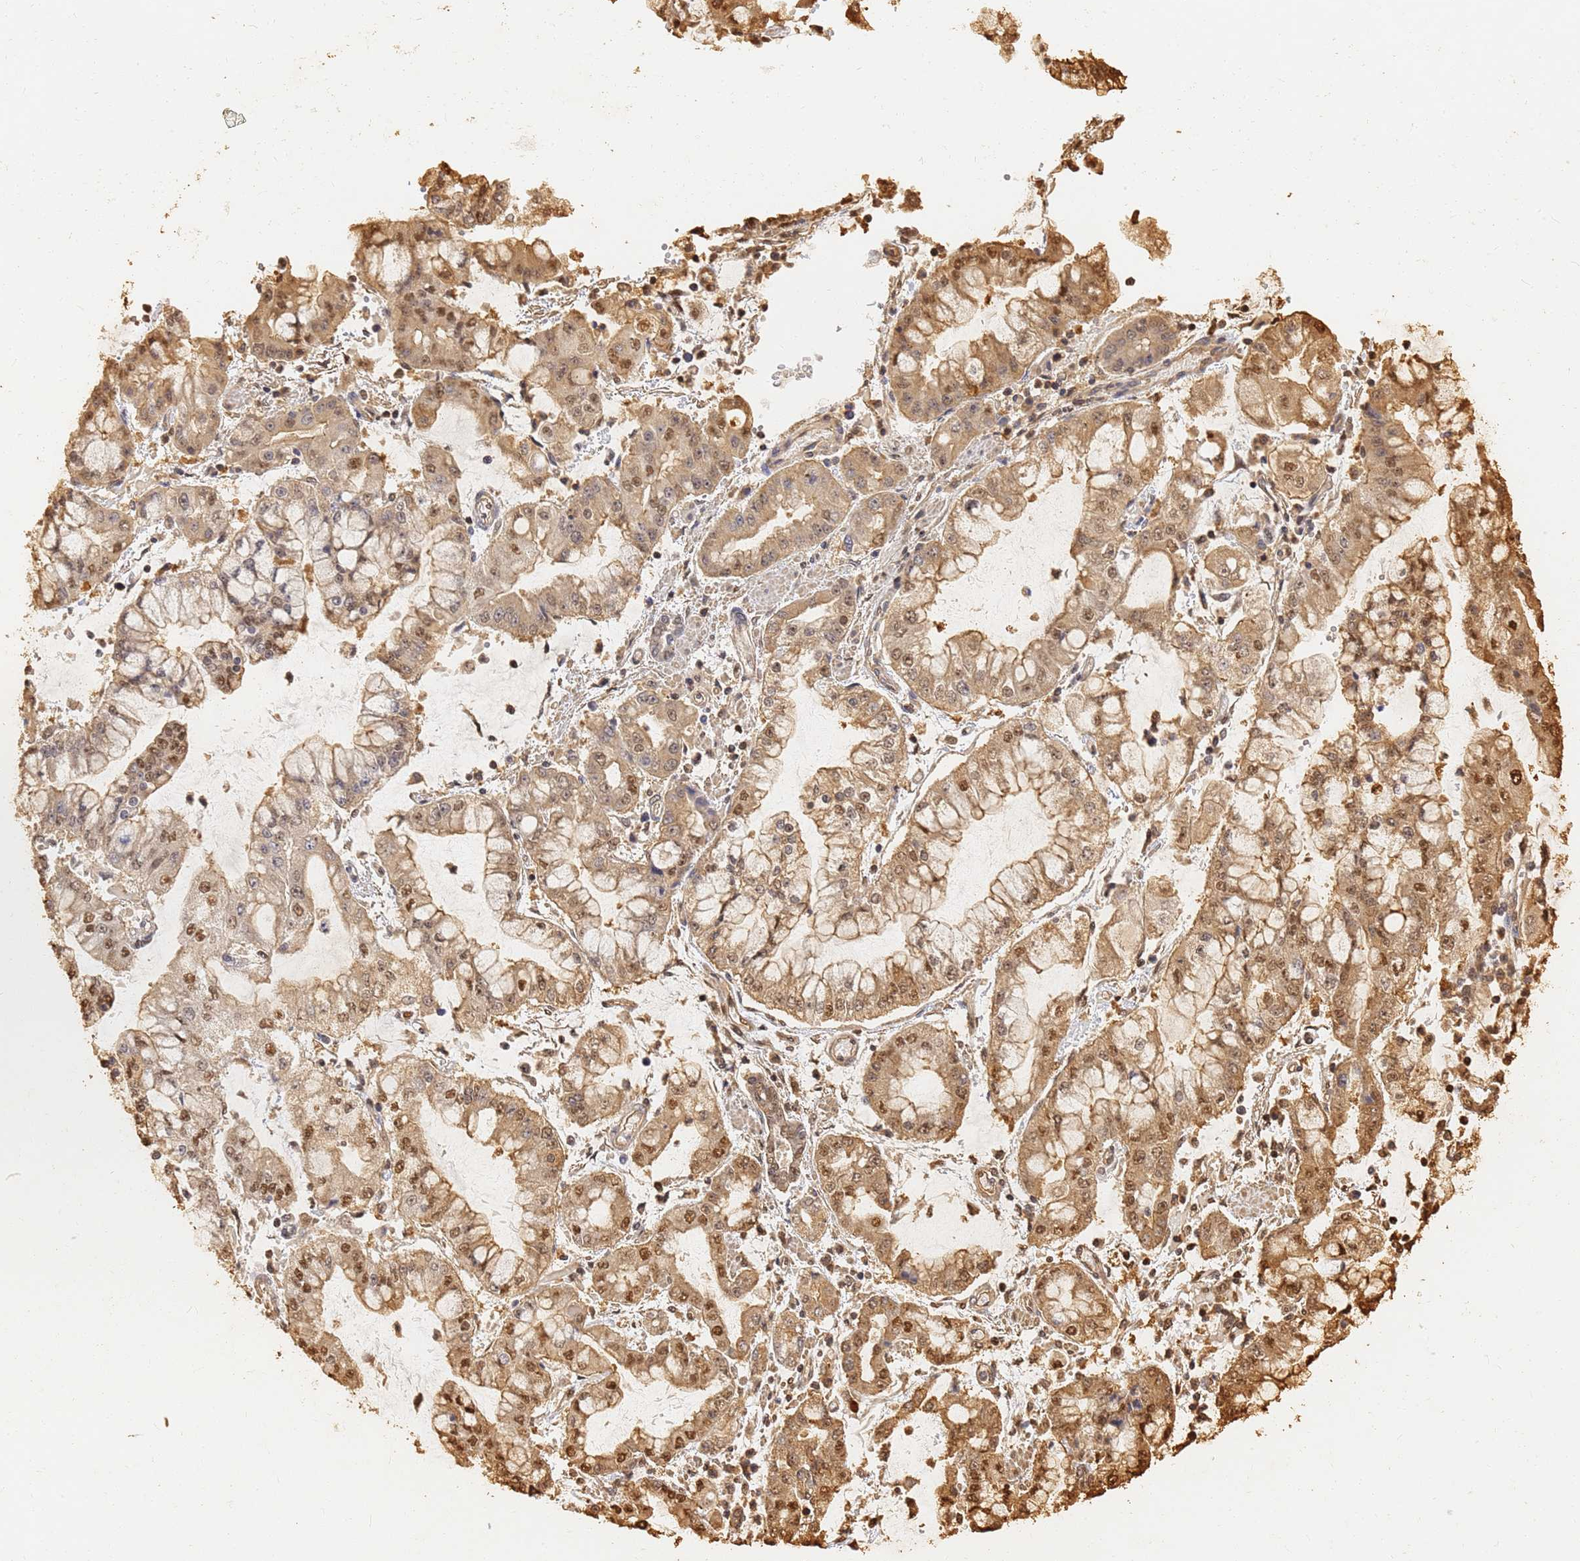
{"staining": {"intensity": "moderate", "quantity": ">75%", "location": "cytoplasmic/membranous,nuclear"}, "tissue": "stomach cancer", "cell_type": "Tumor cells", "image_type": "cancer", "snomed": [{"axis": "morphology", "description": "Adenocarcinoma, NOS"}, {"axis": "topography", "description": "Stomach"}], "caption": "Stomach adenocarcinoma stained for a protein demonstrates moderate cytoplasmic/membranous and nuclear positivity in tumor cells.", "gene": "JAK2", "patient": {"sex": "male", "age": 76}}